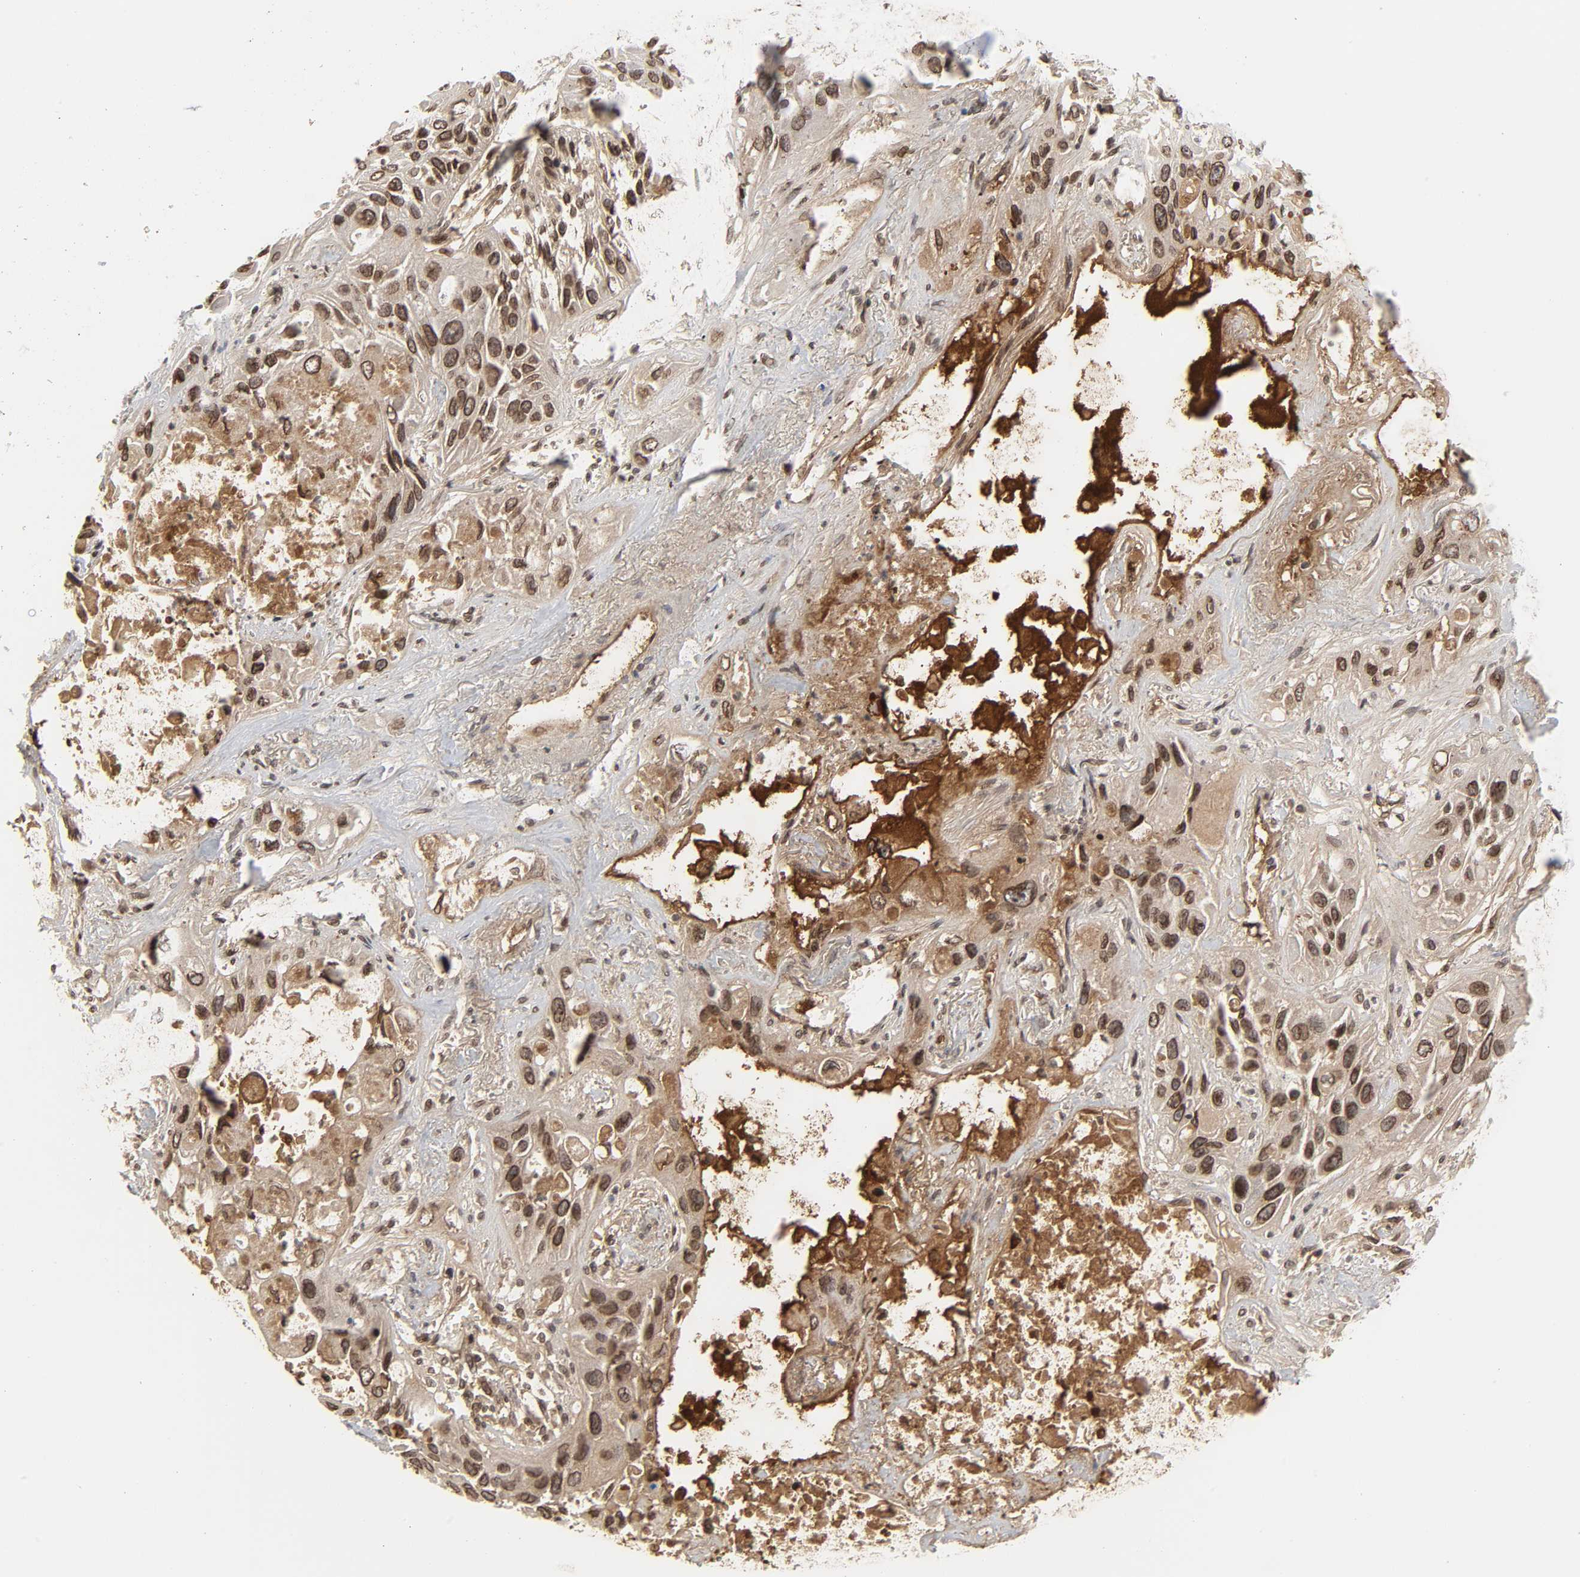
{"staining": {"intensity": "strong", "quantity": ">75%", "location": "cytoplasmic/membranous,nuclear"}, "tissue": "lung cancer", "cell_type": "Tumor cells", "image_type": "cancer", "snomed": [{"axis": "morphology", "description": "Squamous cell carcinoma, NOS"}, {"axis": "topography", "description": "Lung"}], "caption": "Lung squamous cell carcinoma stained with DAB immunohistochemistry (IHC) shows high levels of strong cytoplasmic/membranous and nuclear expression in about >75% of tumor cells.", "gene": "CPN2", "patient": {"sex": "female", "age": 76}}